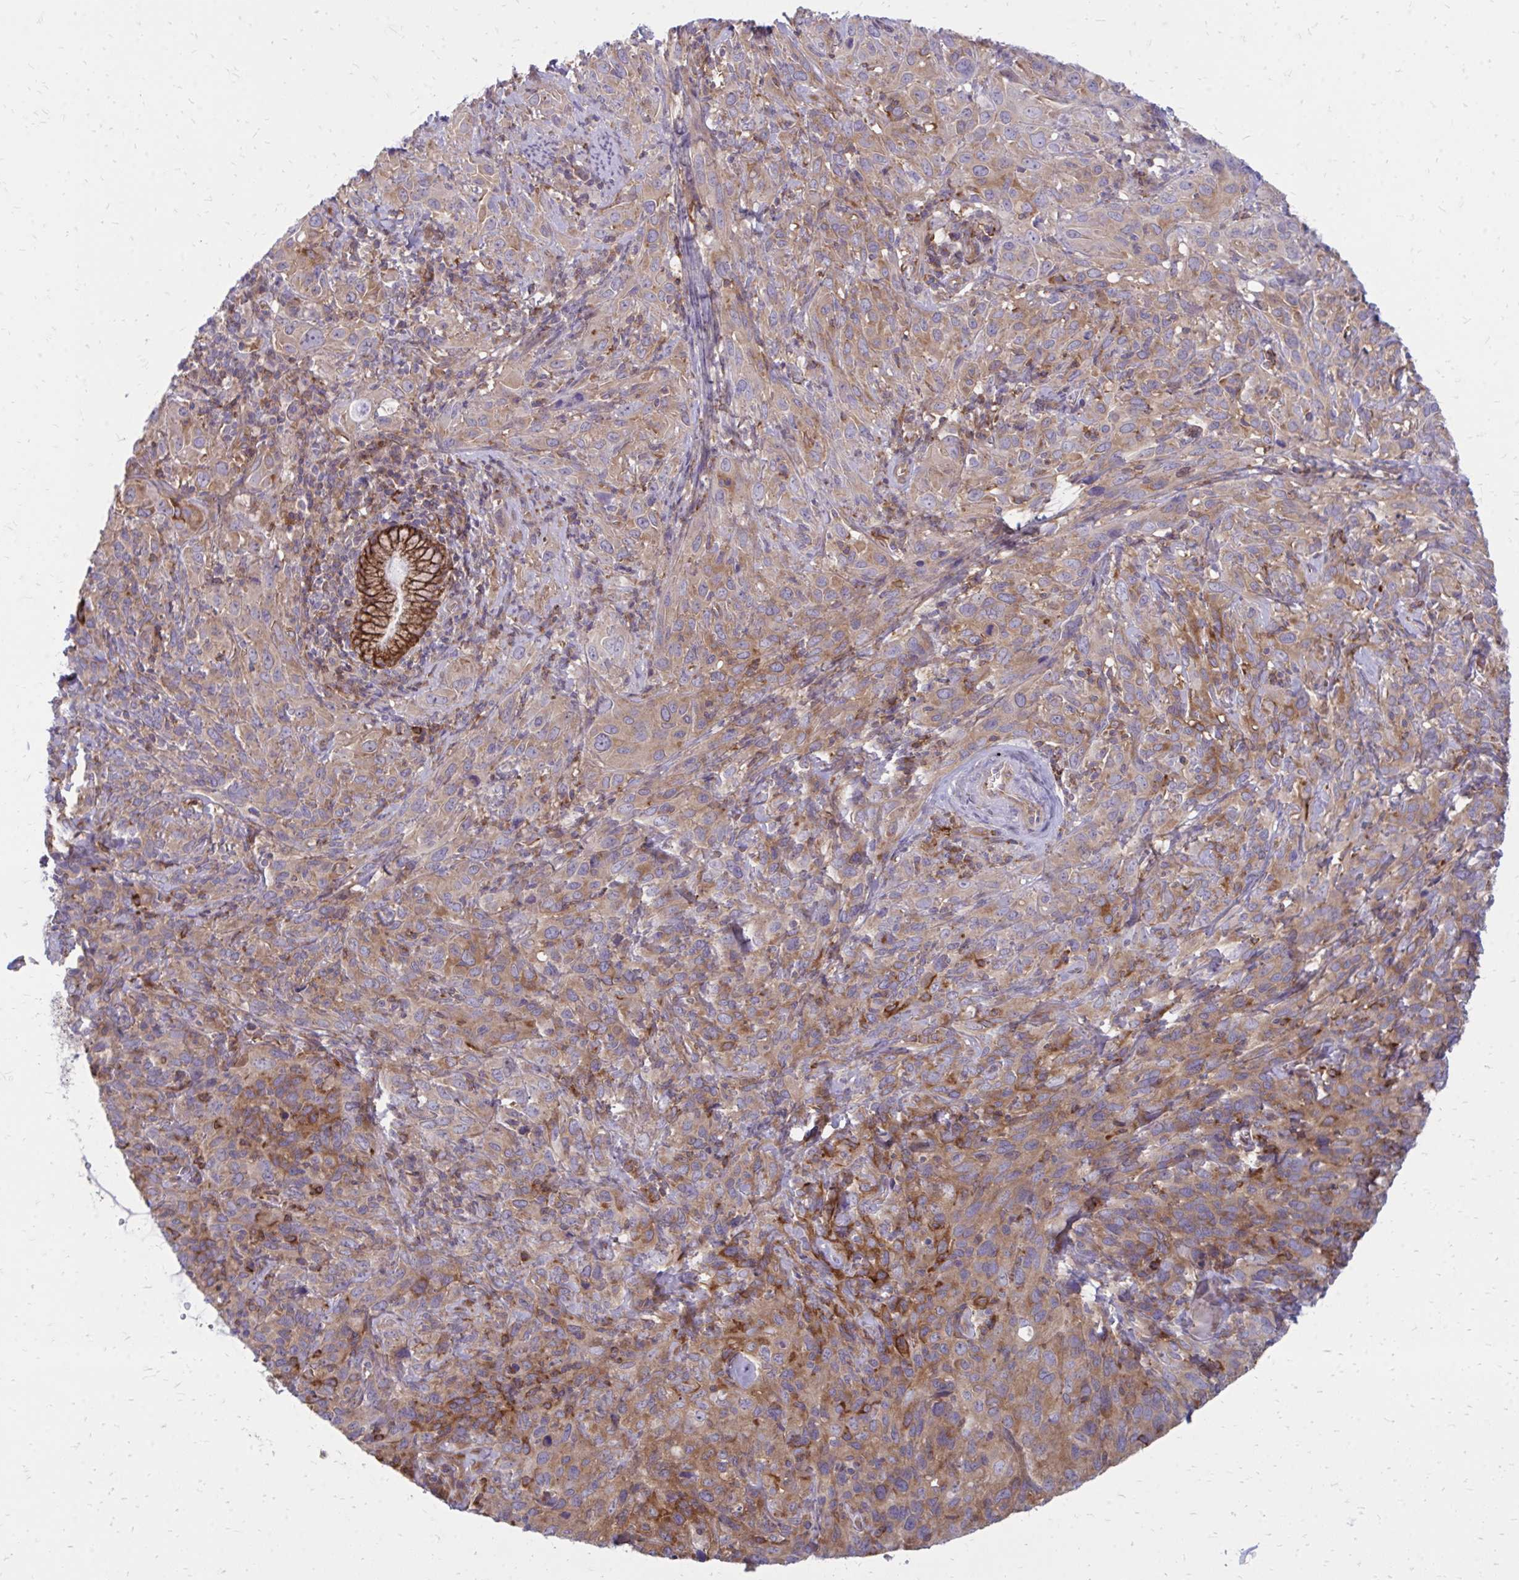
{"staining": {"intensity": "moderate", "quantity": "25%-75%", "location": "cytoplasmic/membranous"}, "tissue": "cervical cancer", "cell_type": "Tumor cells", "image_type": "cancer", "snomed": [{"axis": "morphology", "description": "Normal tissue, NOS"}, {"axis": "morphology", "description": "Squamous cell carcinoma, NOS"}, {"axis": "topography", "description": "Cervix"}], "caption": "This micrograph exhibits cervical squamous cell carcinoma stained with immunohistochemistry (IHC) to label a protein in brown. The cytoplasmic/membranous of tumor cells show moderate positivity for the protein. Nuclei are counter-stained blue.", "gene": "ASAP1", "patient": {"sex": "female", "age": 51}}